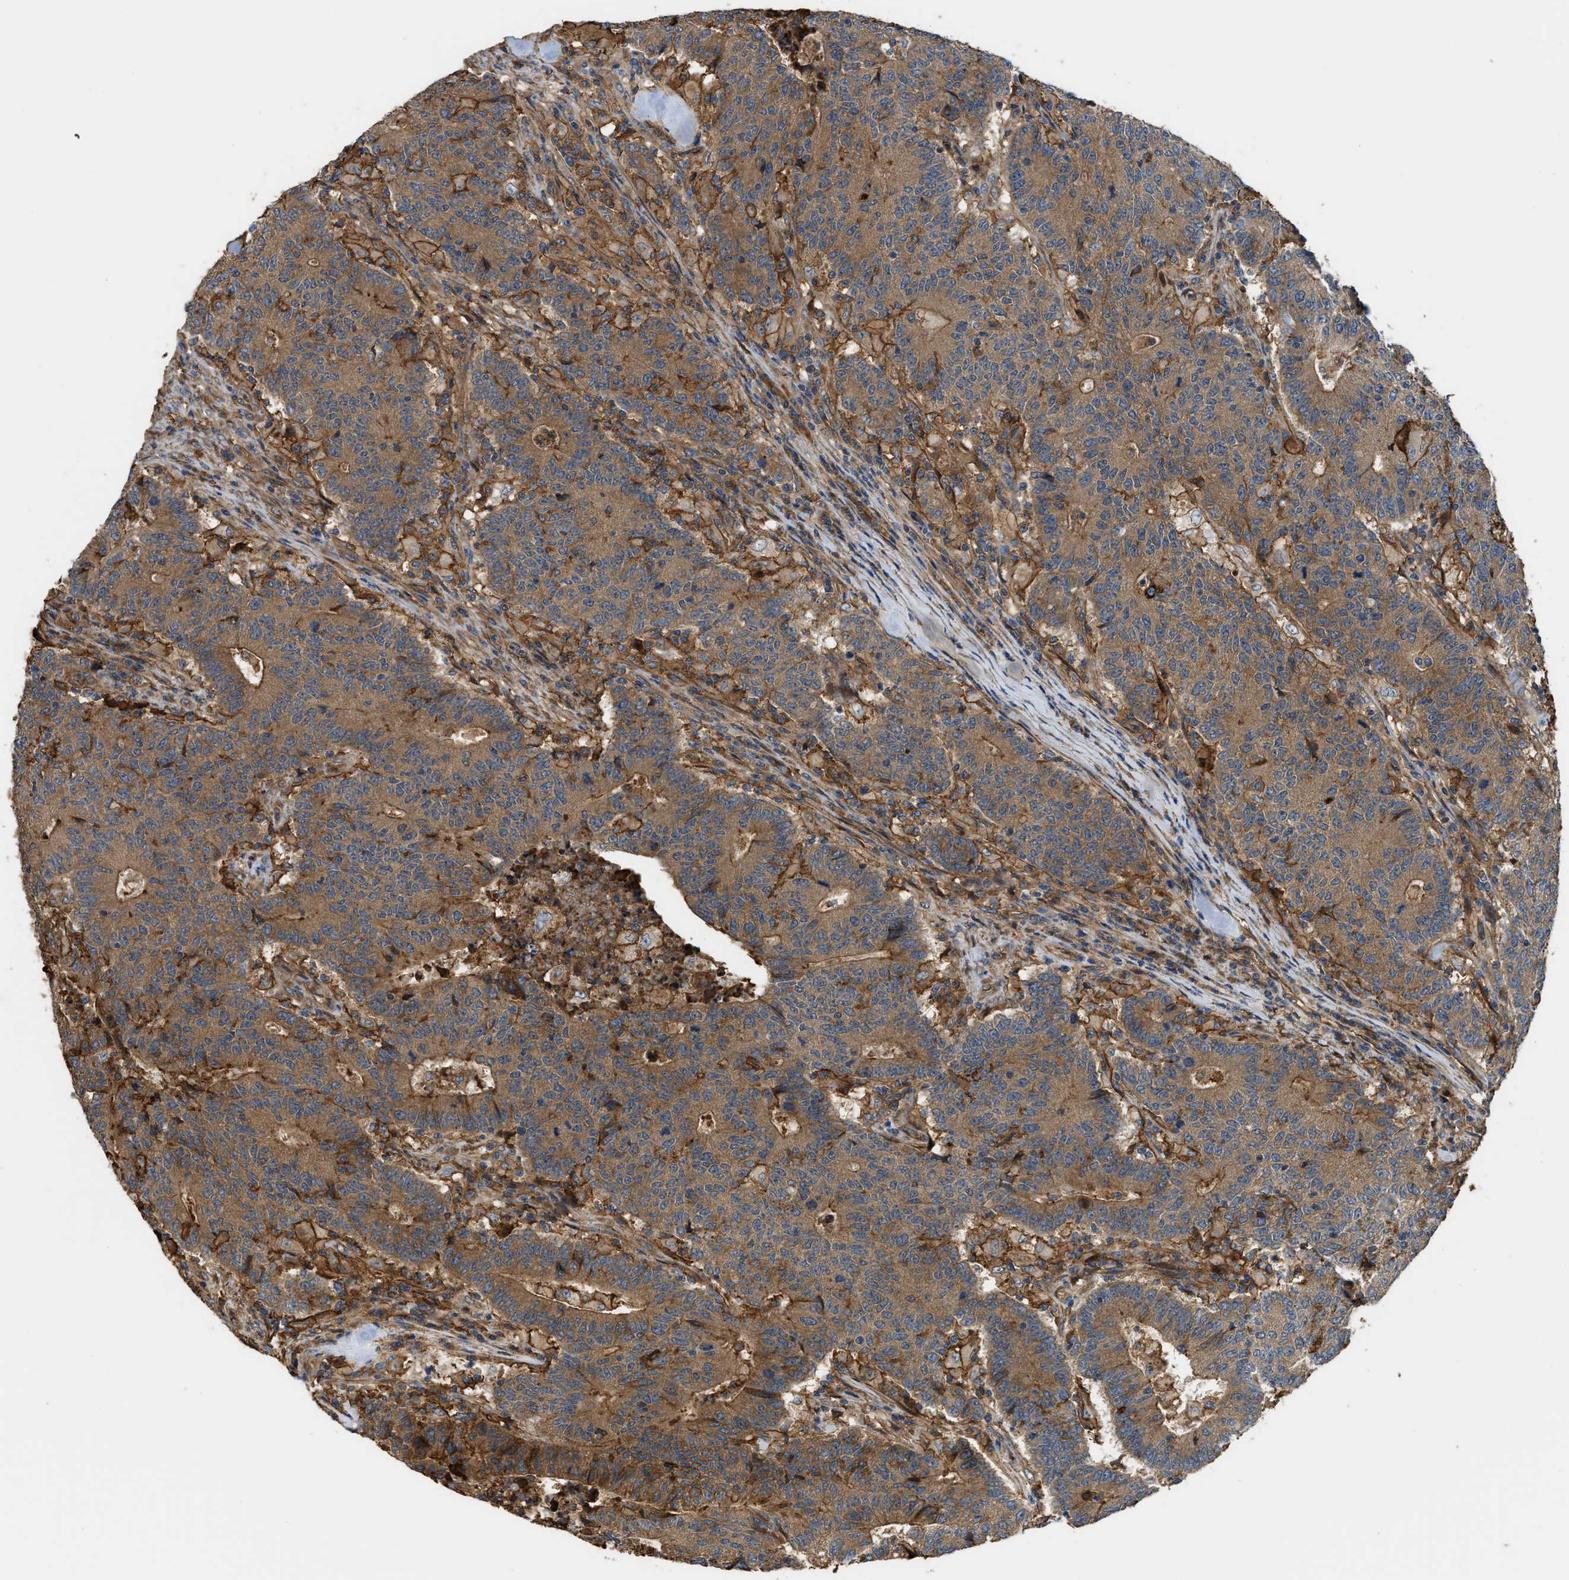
{"staining": {"intensity": "moderate", "quantity": ">75%", "location": "cytoplasmic/membranous"}, "tissue": "colorectal cancer", "cell_type": "Tumor cells", "image_type": "cancer", "snomed": [{"axis": "morphology", "description": "Normal tissue, NOS"}, {"axis": "morphology", "description": "Adenocarcinoma, NOS"}, {"axis": "topography", "description": "Colon"}], "caption": "Immunohistochemistry (IHC) staining of colorectal cancer (adenocarcinoma), which displays medium levels of moderate cytoplasmic/membranous expression in about >75% of tumor cells indicating moderate cytoplasmic/membranous protein expression. The staining was performed using DAB (brown) for protein detection and nuclei were counterstained in hematoxylin (blue).", "gene": "DDHD2", "patient": {"sex": "female", "age": 75}}